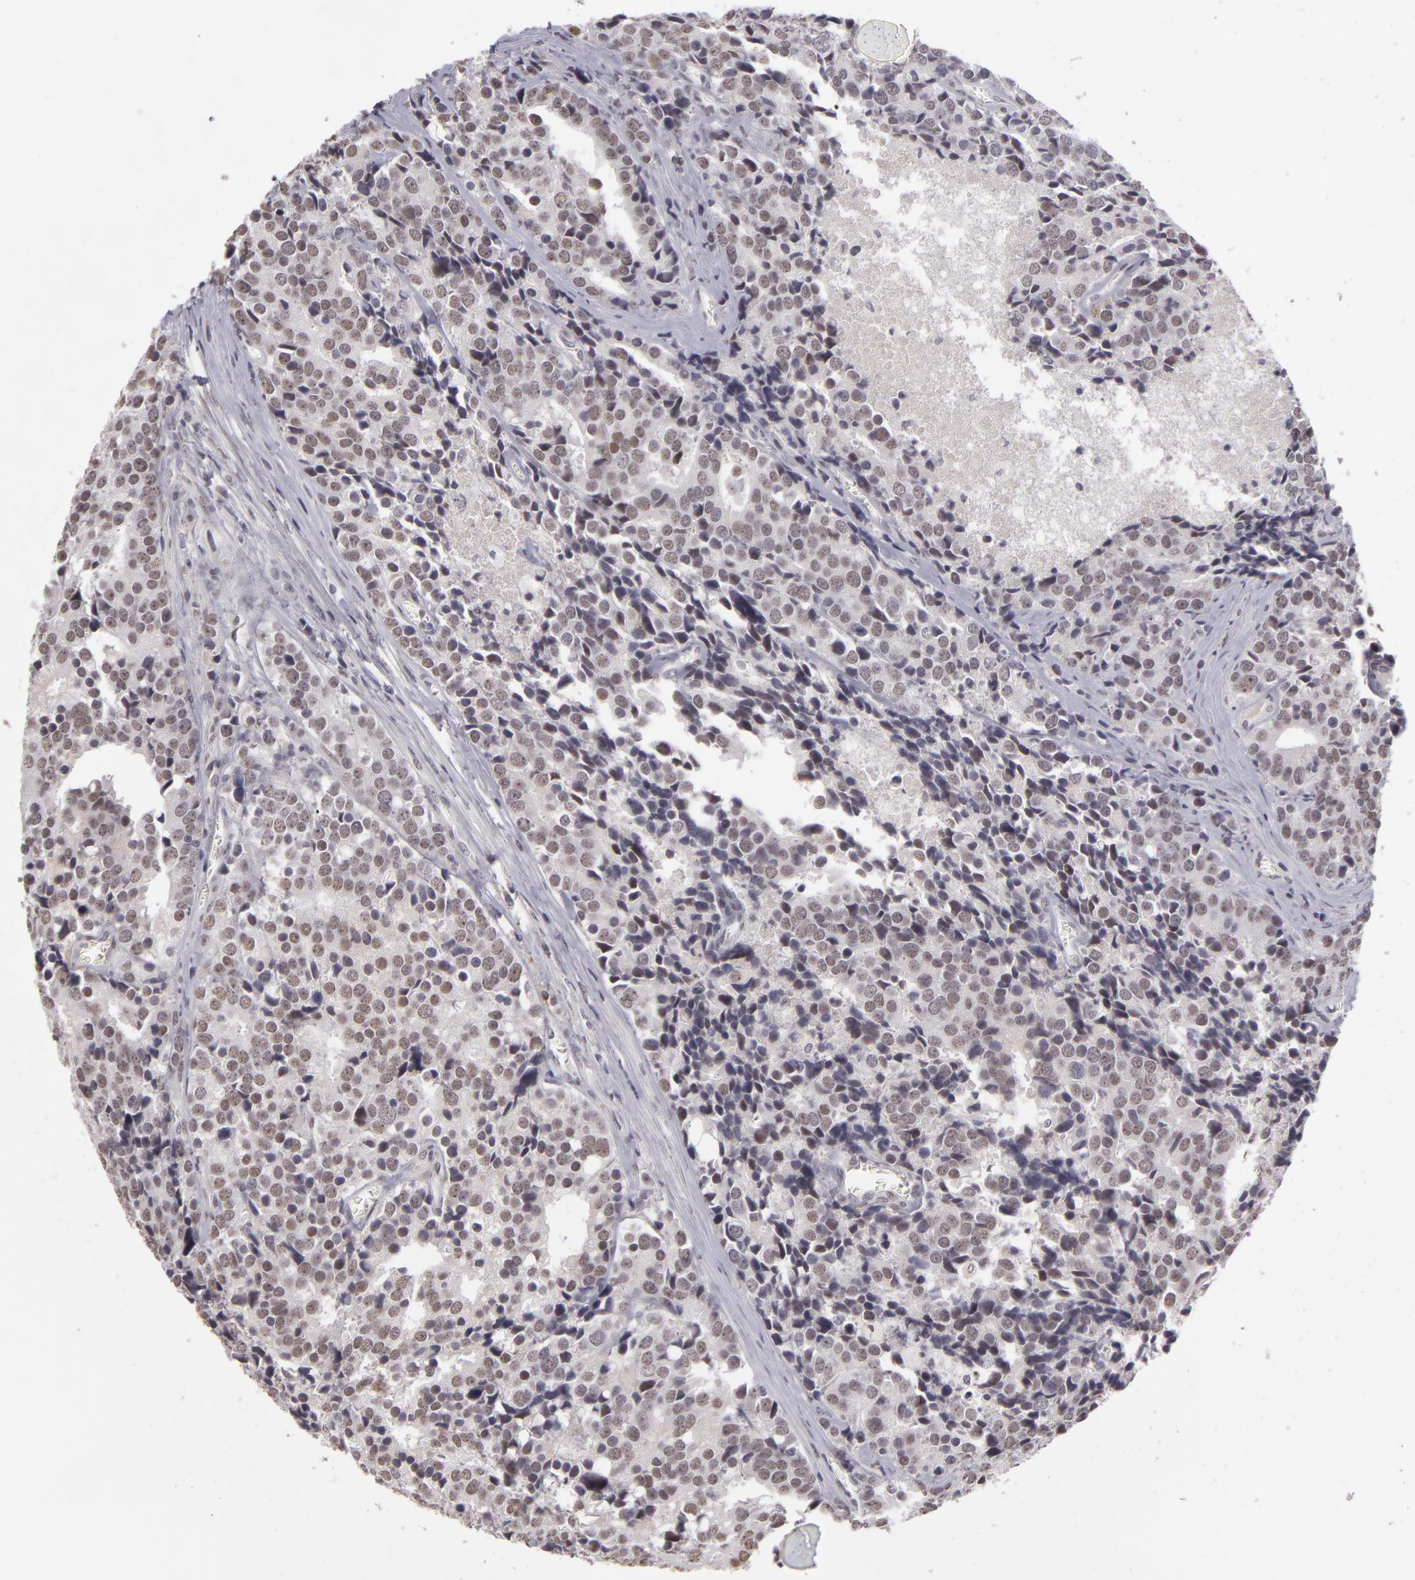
{"staining": {"intensity": "weak", "quantity": "<25%", "location": "nuclear"}, "tissue": "prostate cancer", "cell_type": "Tumor cells", "image_type": "cancer", "snomed": [{"axis": "morphology", "description": "Adenocarcinoma, High grade"}, {"axis": "topography", "description": "Prostate"}], "caption": "An immunohistochemistry (IHC) histopathology image of prostate cancer (high-grade adenocarcinoma) is shown. There is no staining in tumor cells of prostate cancer (high-grade adenocarcinoma). The staining is performed using DAB (3,3'-diaminobenzidine) brown chromogen with nuclei counter-stained in using hematoxylin.", "gene": "RRP7A", "patient": {"sex": "male", "age": 71}}